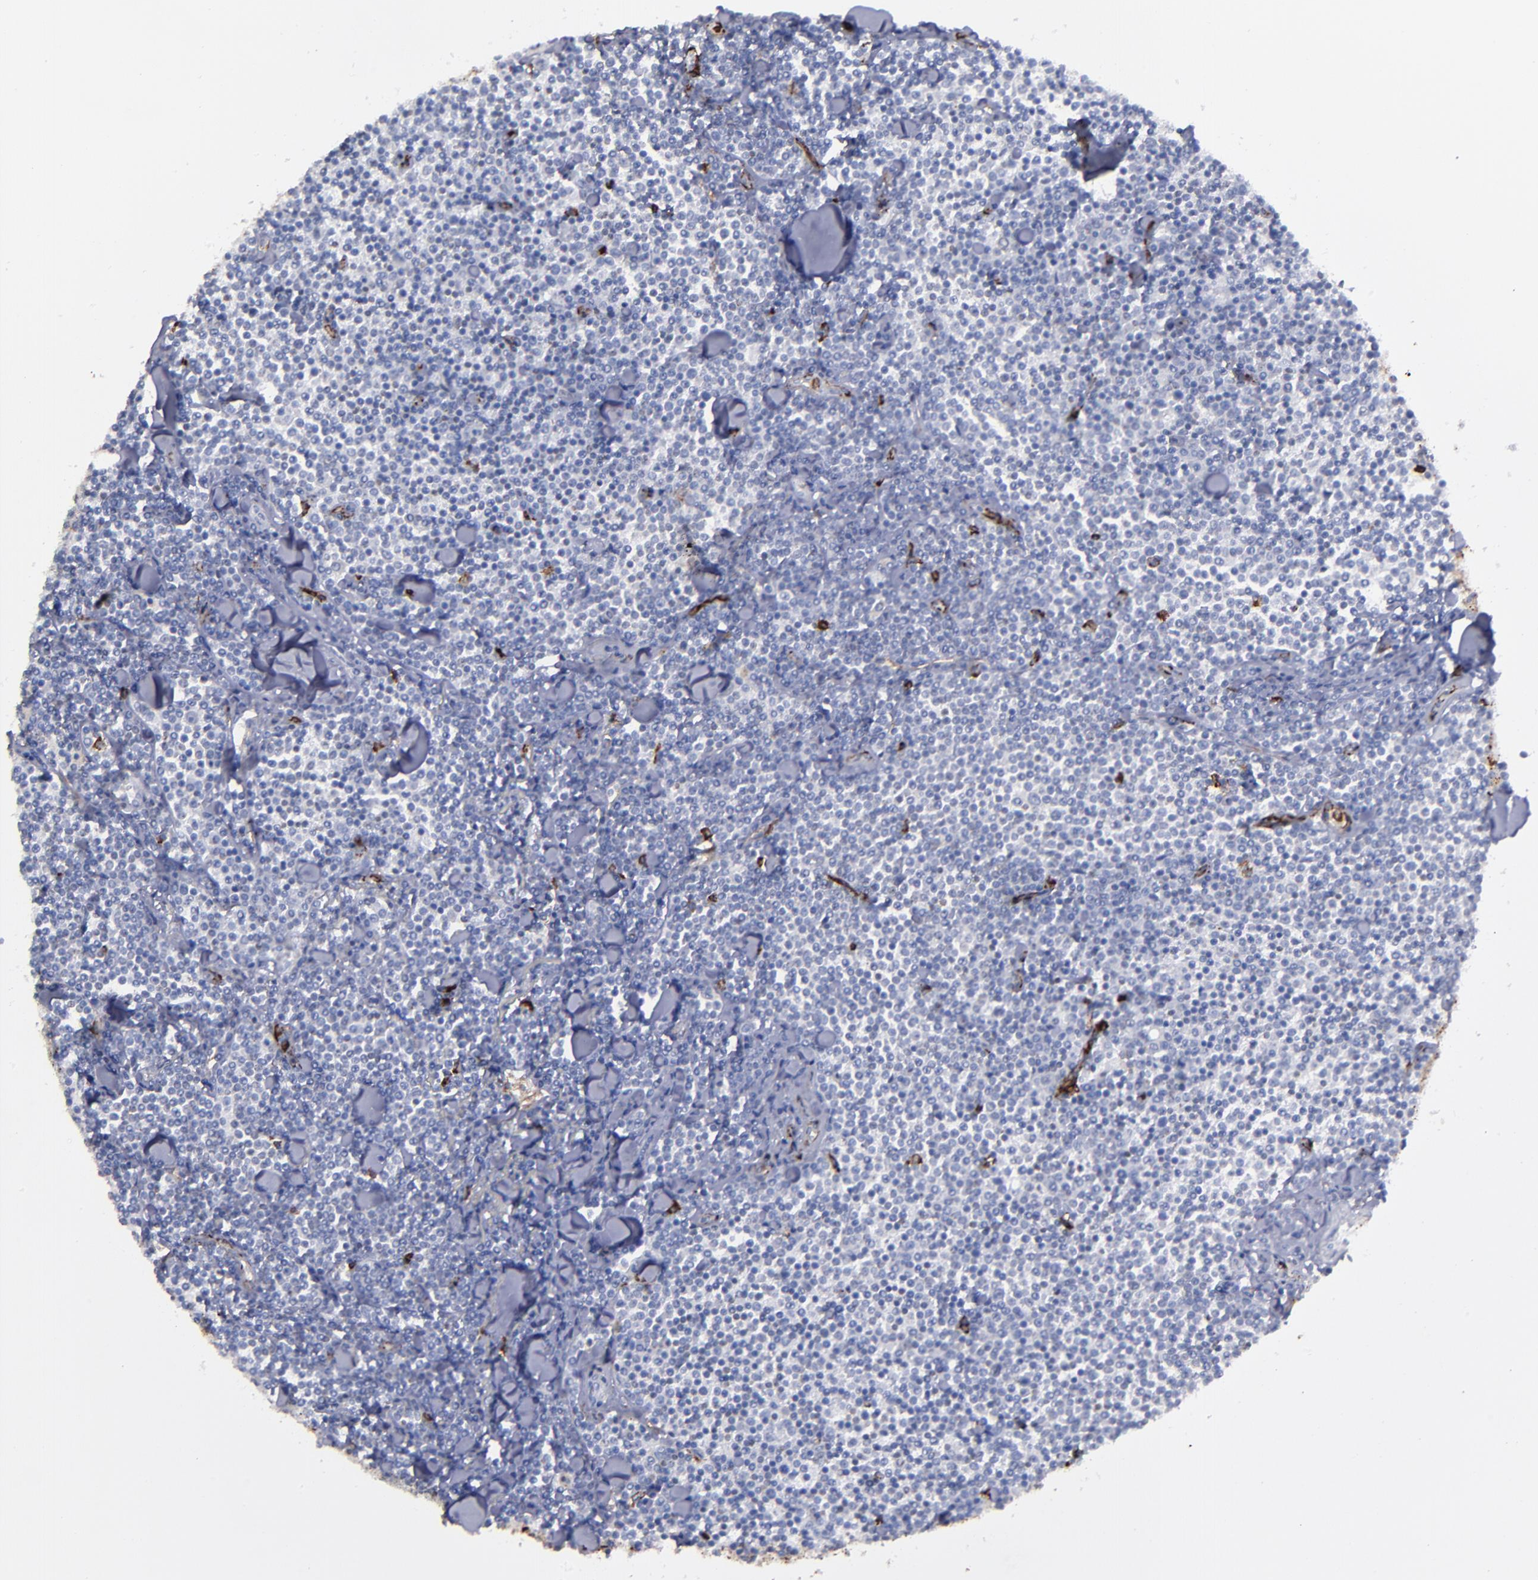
{"staining": {"intensity": "negative", "quantity": "none", "location": "none"}, "tissue": "lymphoma", "cell_type": "Tumor cells", "image_type": "cancer", "snomed": [{"axis": "morphology", "description": "Malignant lymphoma, non-Hodgkin's type, Low grade"}, {"axis": "topography", "description": "Soft tissue"}], "caption": "The photomicrograph displays no staining of tumor cells in lymphoma.", "gene": "CD36", "patient": {"sex": "male", "age": 92}}